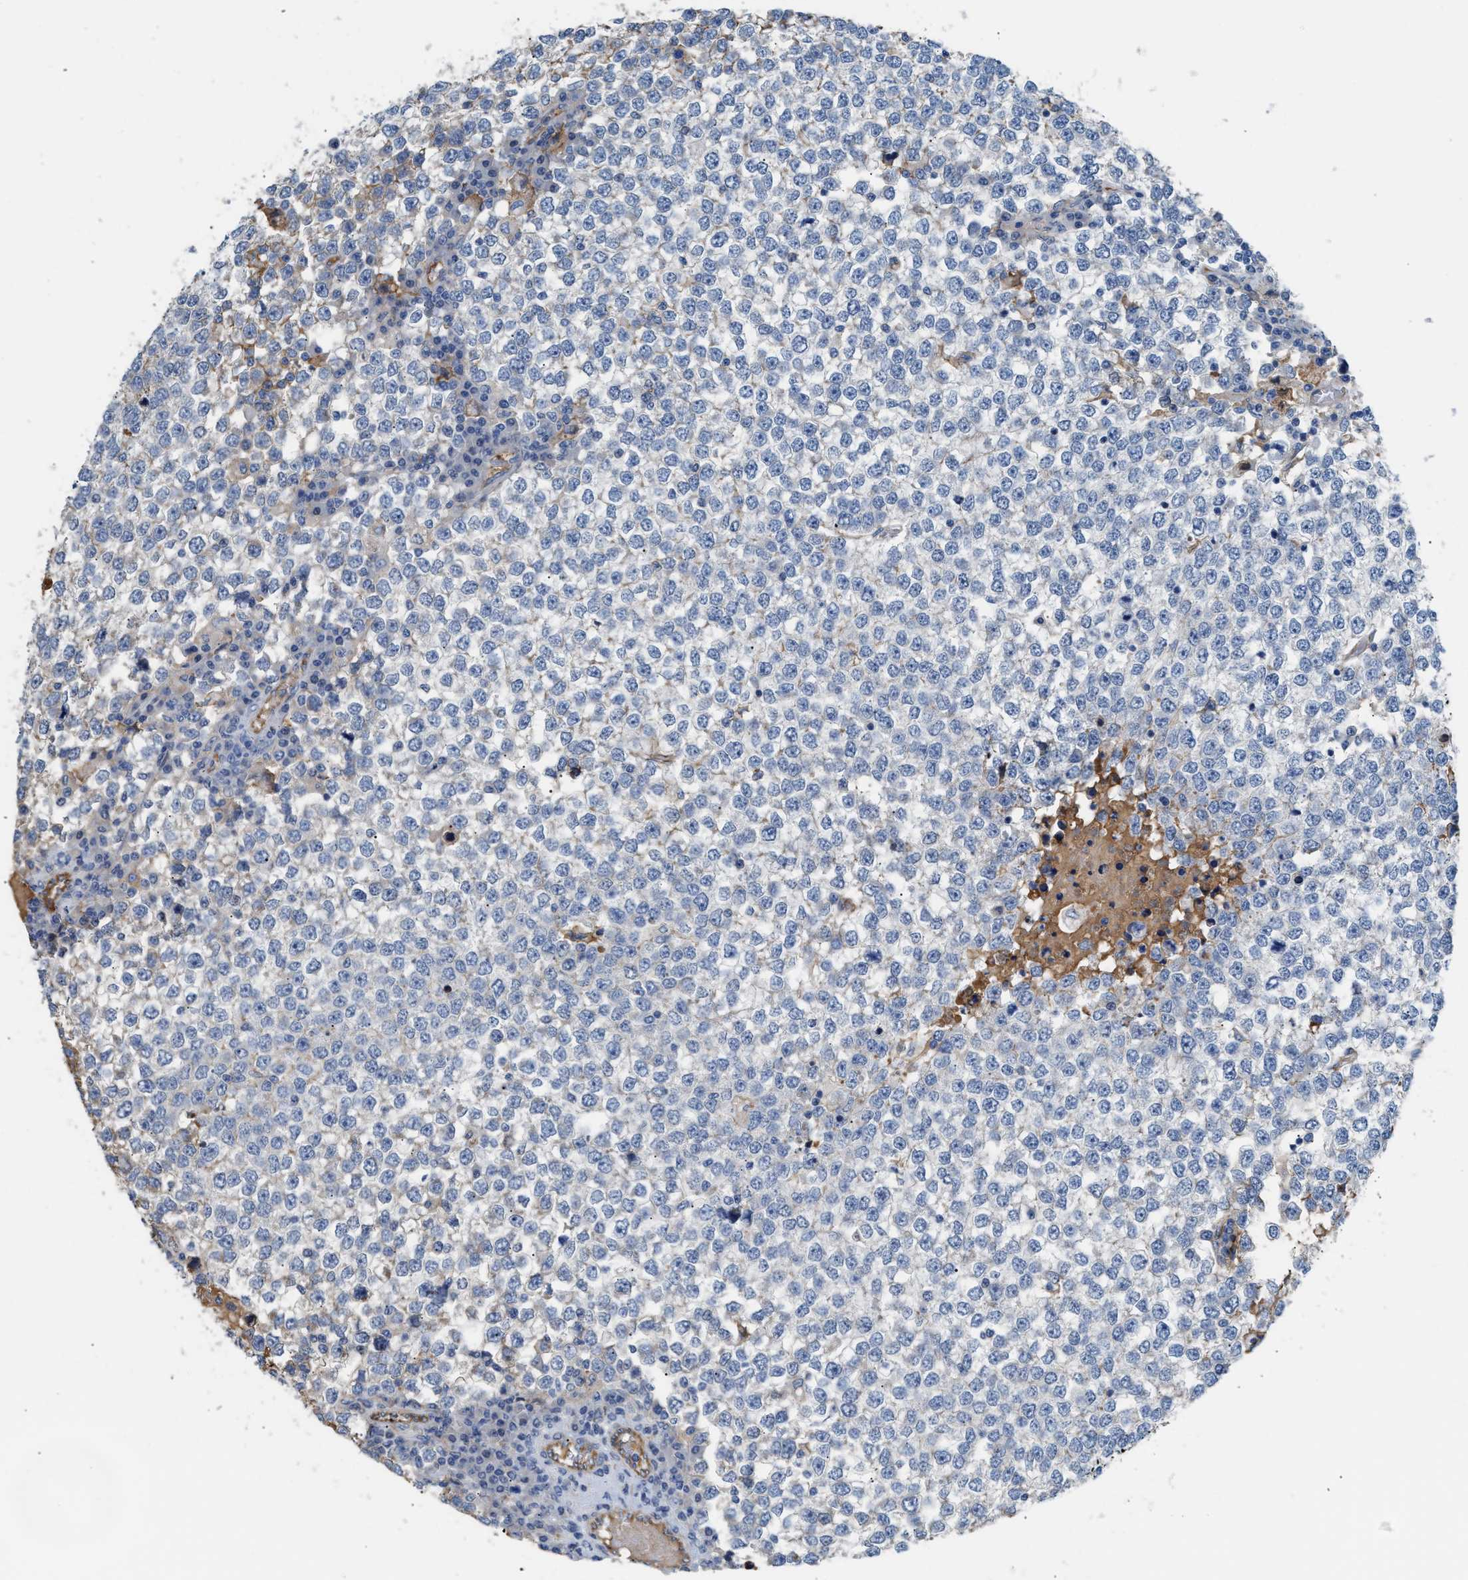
{"staining": {"intensity": "negative", "quantity": "none", "location": "none"}, "tissue": "testis cancer", "cell_type": "Tumor cells", "image_type": "cancer", "snomed": [{"axis": "morphology", "description": "Seminoma, NOS"}, {"axis": "topography", "description": "Testis"}], "caption": "High magnification brightfield microscopy of testis cancer (seminoma) stained with DAB (brown) and counterstained with hematoxylin (blue): tumor cells show no significant staining.", "gene": "TFPI", "patient": {"sex": "male", "age": 65}}